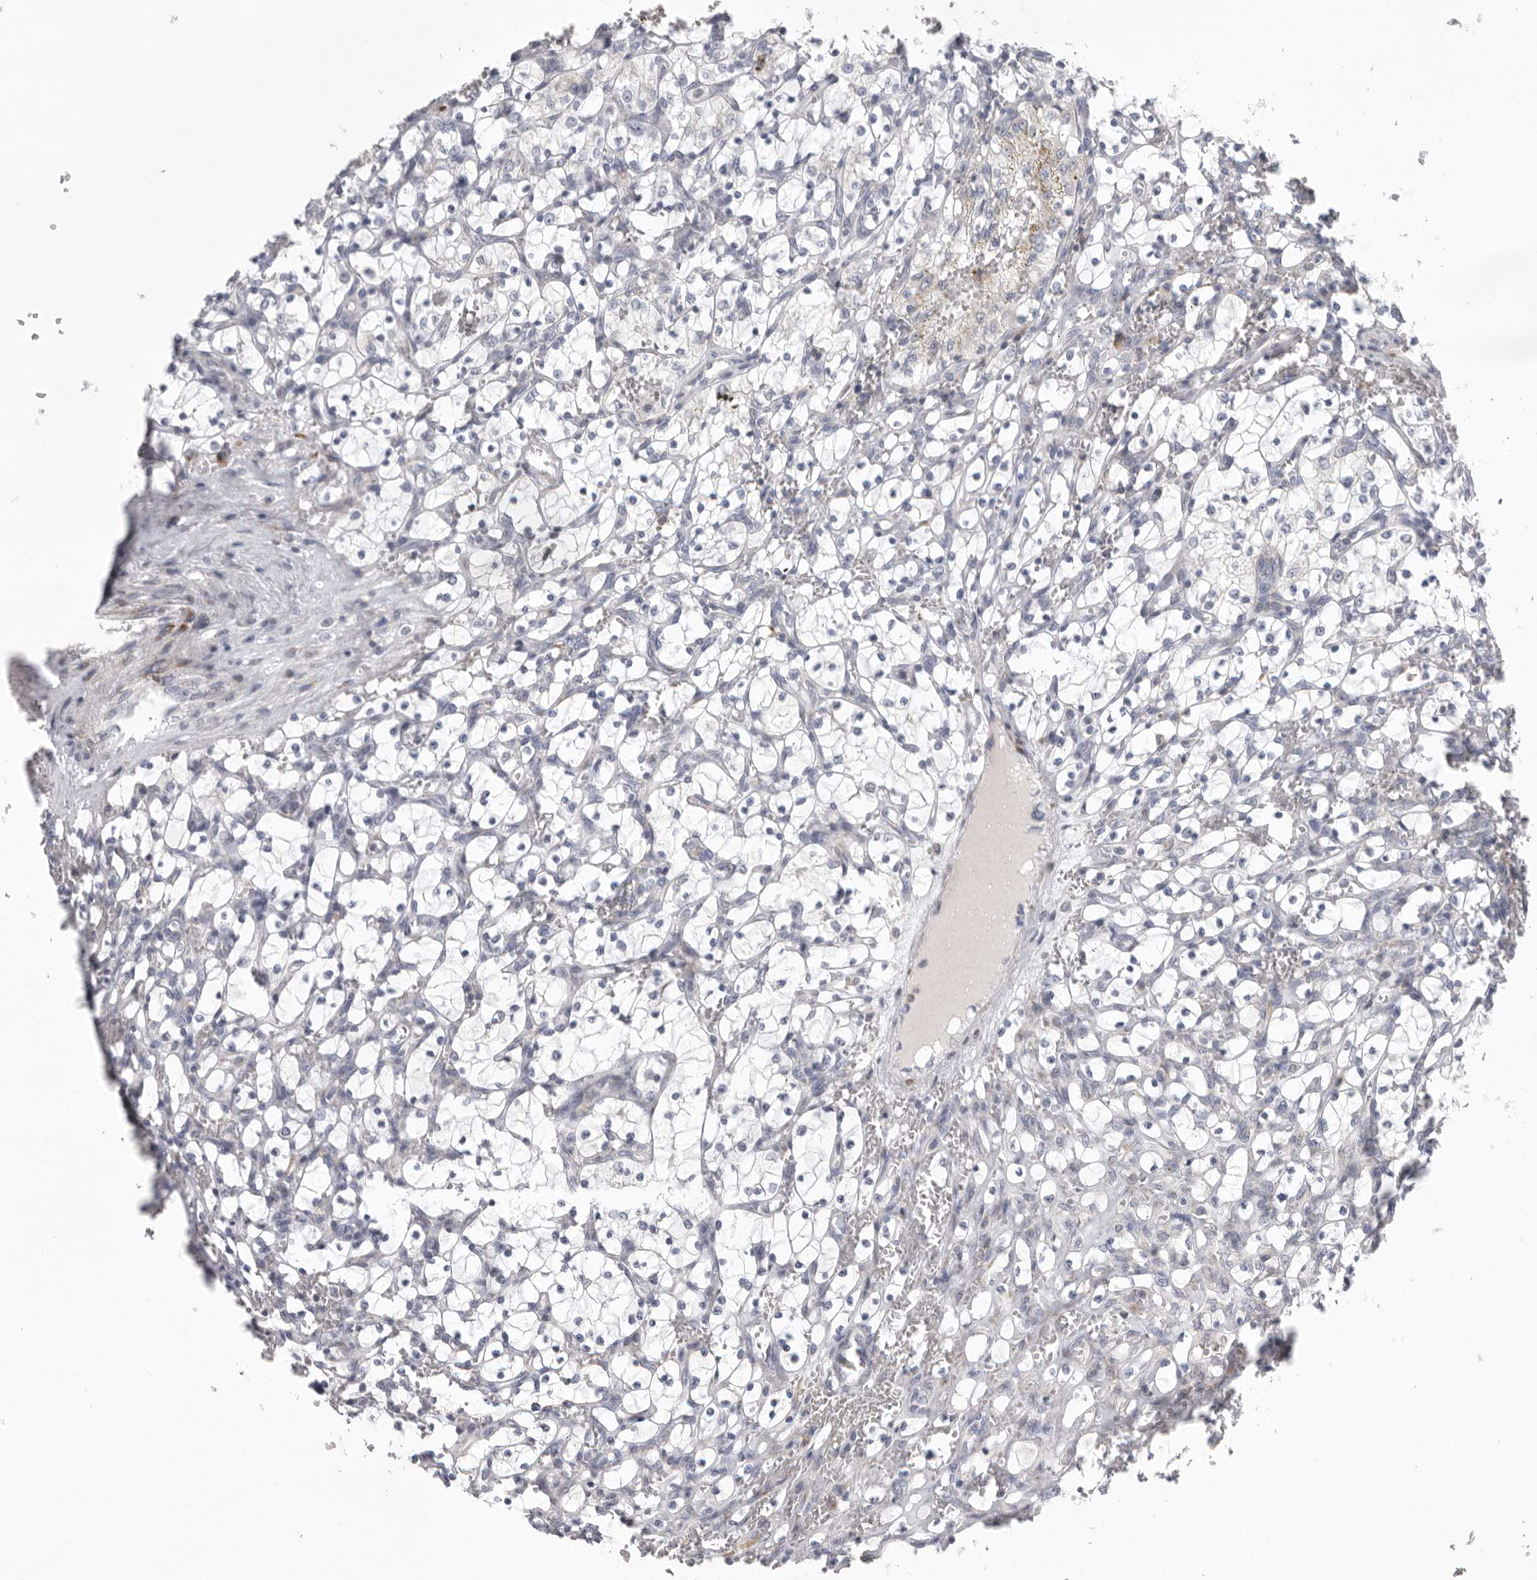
{"staining": {"intensity": "negative", "quantity": "none", "location": "none"}, "tissue": "renal cancer", "cell_type": "Tumor cells", "image_type": "cancer", "snomed": [{"axis": "morphology", "description": "Adenocarcinoma, NOS"}, {"axis": "topography", "description": "Kidney"}], "caption": "This is an IHC histopathology image of renal cancer (adenocarcinoma). There is no staining in tumor cells.", "gene": "USP24", "patient": {"sex": "female", "age": 69}}